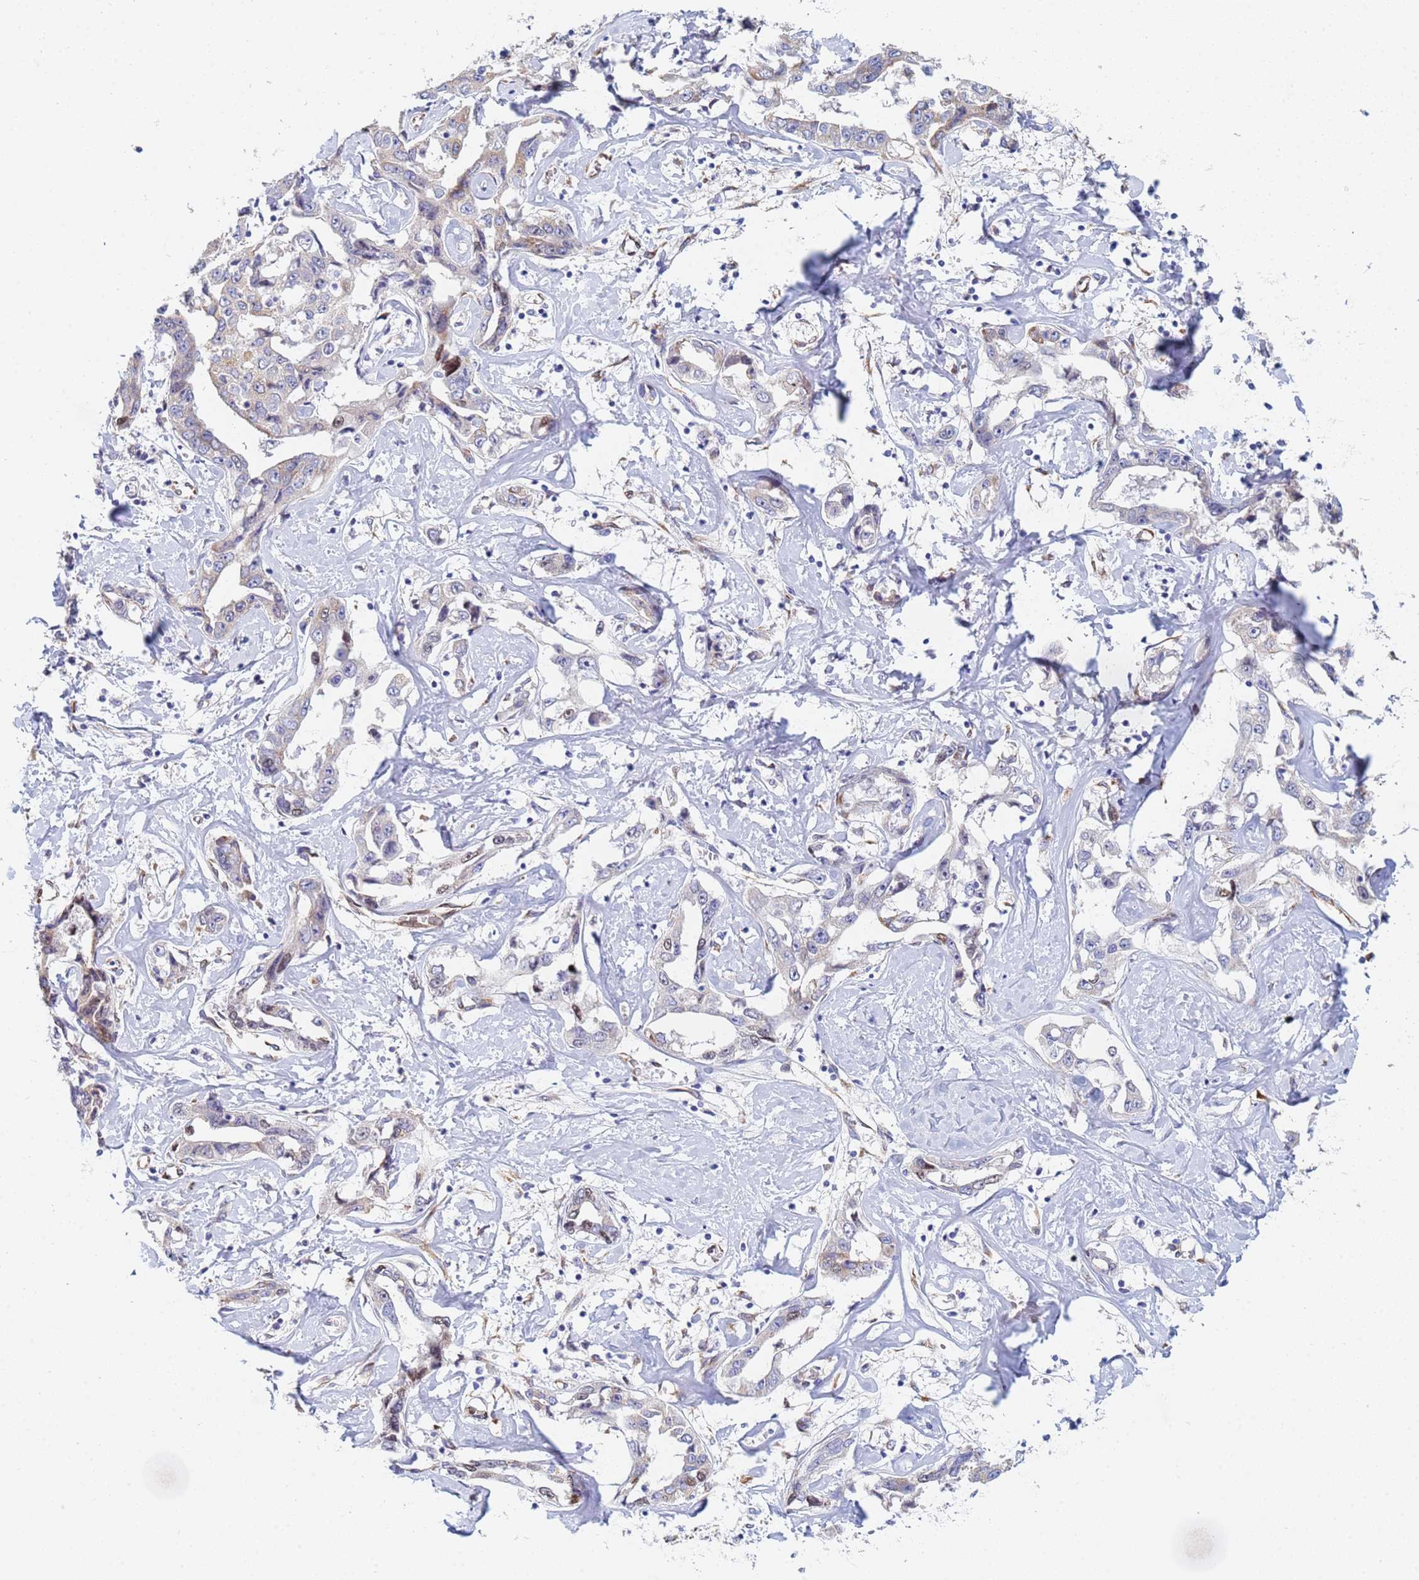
{"staining": {"intensity": "weak", "quantity": "<25%", "location": "cytoplasmic/membranous"}, "tissue": "liver cancer", "cell_type": "Tumor cells", "image_type": "cancer", "snomed": [{"axis": "morphology", "description": "Cholangiocarcinoma"}, {"axis": "topography", "description": "Liver"}], "caption": "Liver cancer was stained to show a protein in brown. There is no significant expression in tumor cells. The staining was performed using DAB to visualize the protein expression in brown, while the nuclei were stained in blue with hematoxylin (Magnification: 20x).", "gene": "GDAP2", "patient": {"sex": "male", "age": 59}}